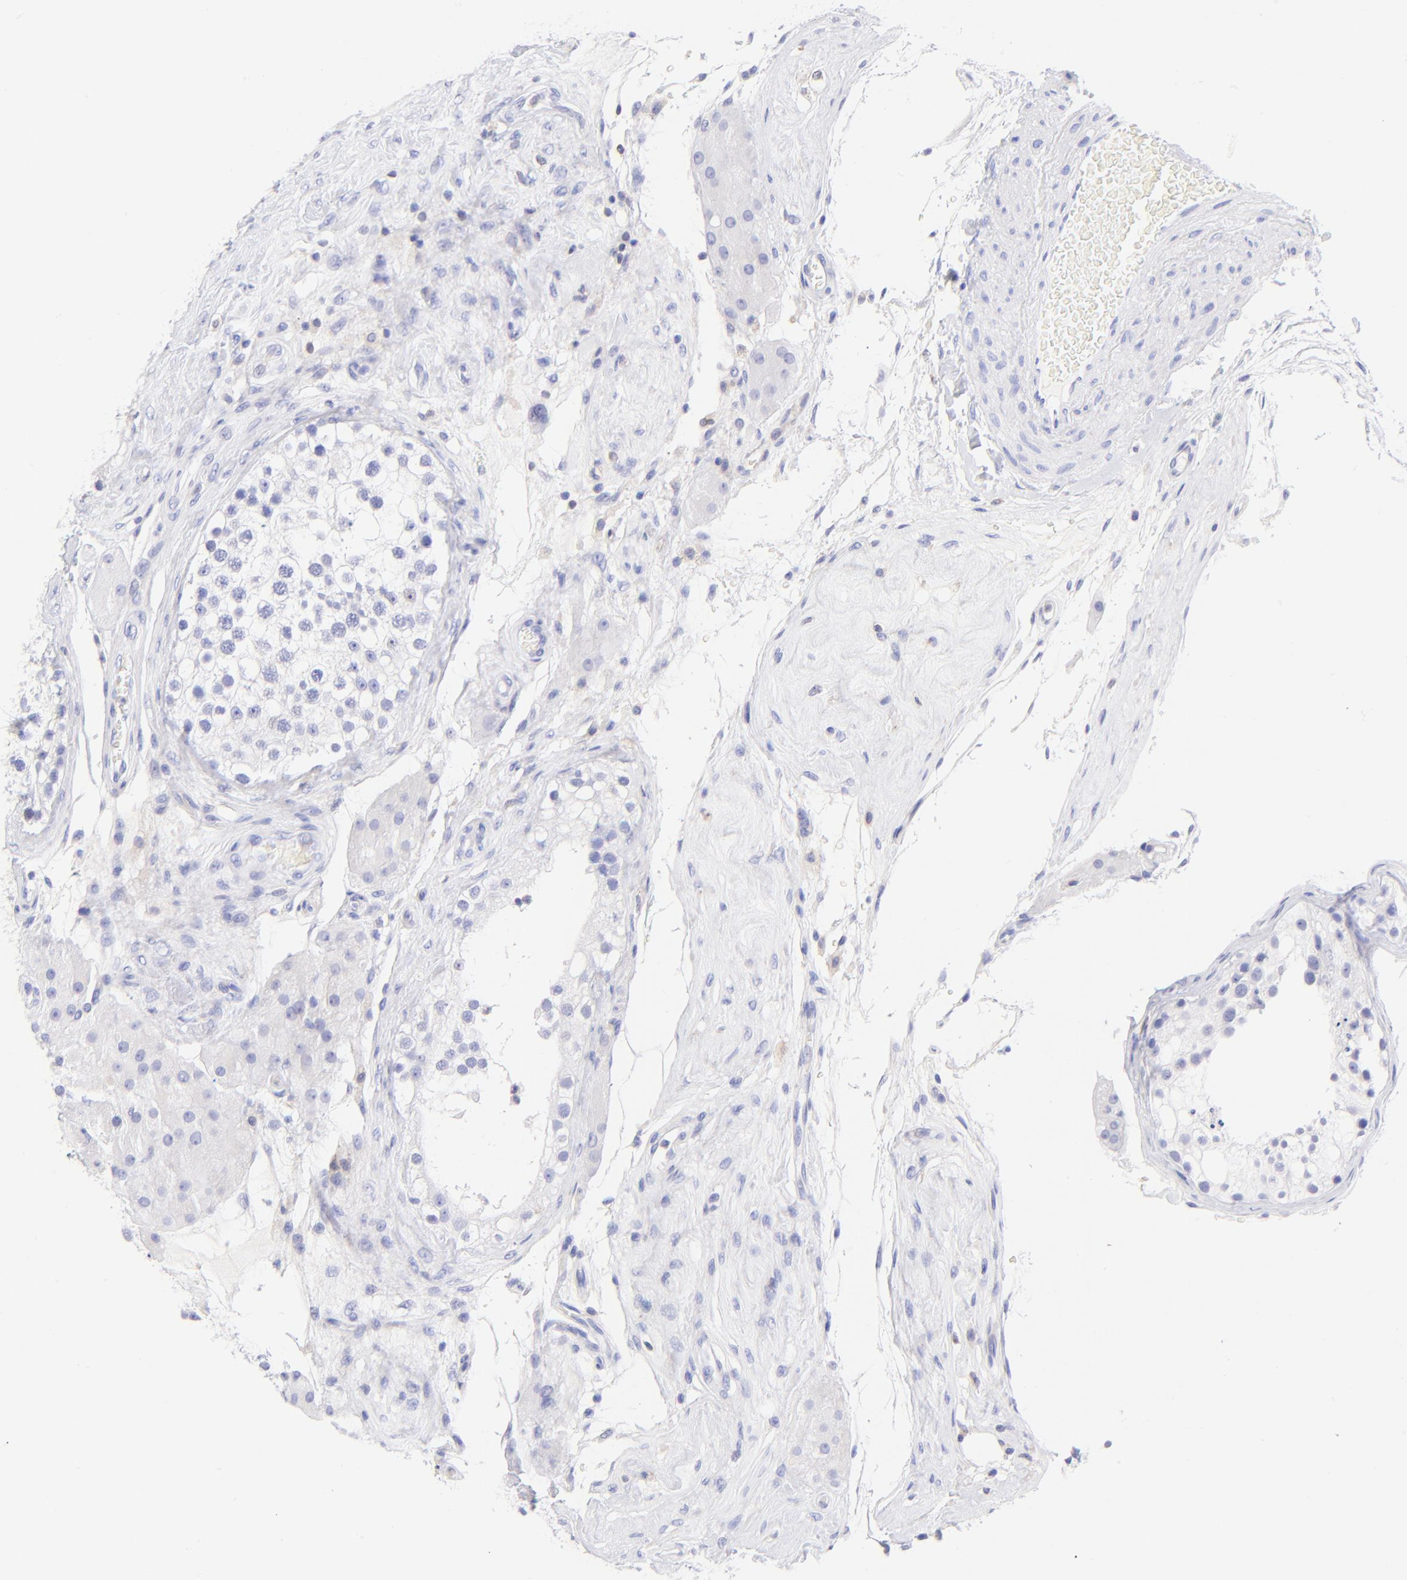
{"staining": {"intensity": "negative", "quantity": "none", "location": "none"}, "tissue": "testis", "cell_type": "Cells in seminiferous ducts", "image_type": "normal", "snomed": [{"axis": "morphology", "description": "Normal tissue, NOS"}, {"axis": "topography", "description": "Testis"}], "caption": "A high-resolution histopathology image shows immunohistochemistry (IHC) staining of benign testis, which exhibits no significant positivity in cells in seminiferous ducts.", "gene": "IRAG2", "patient": {"sex": "male", "age": 68}}